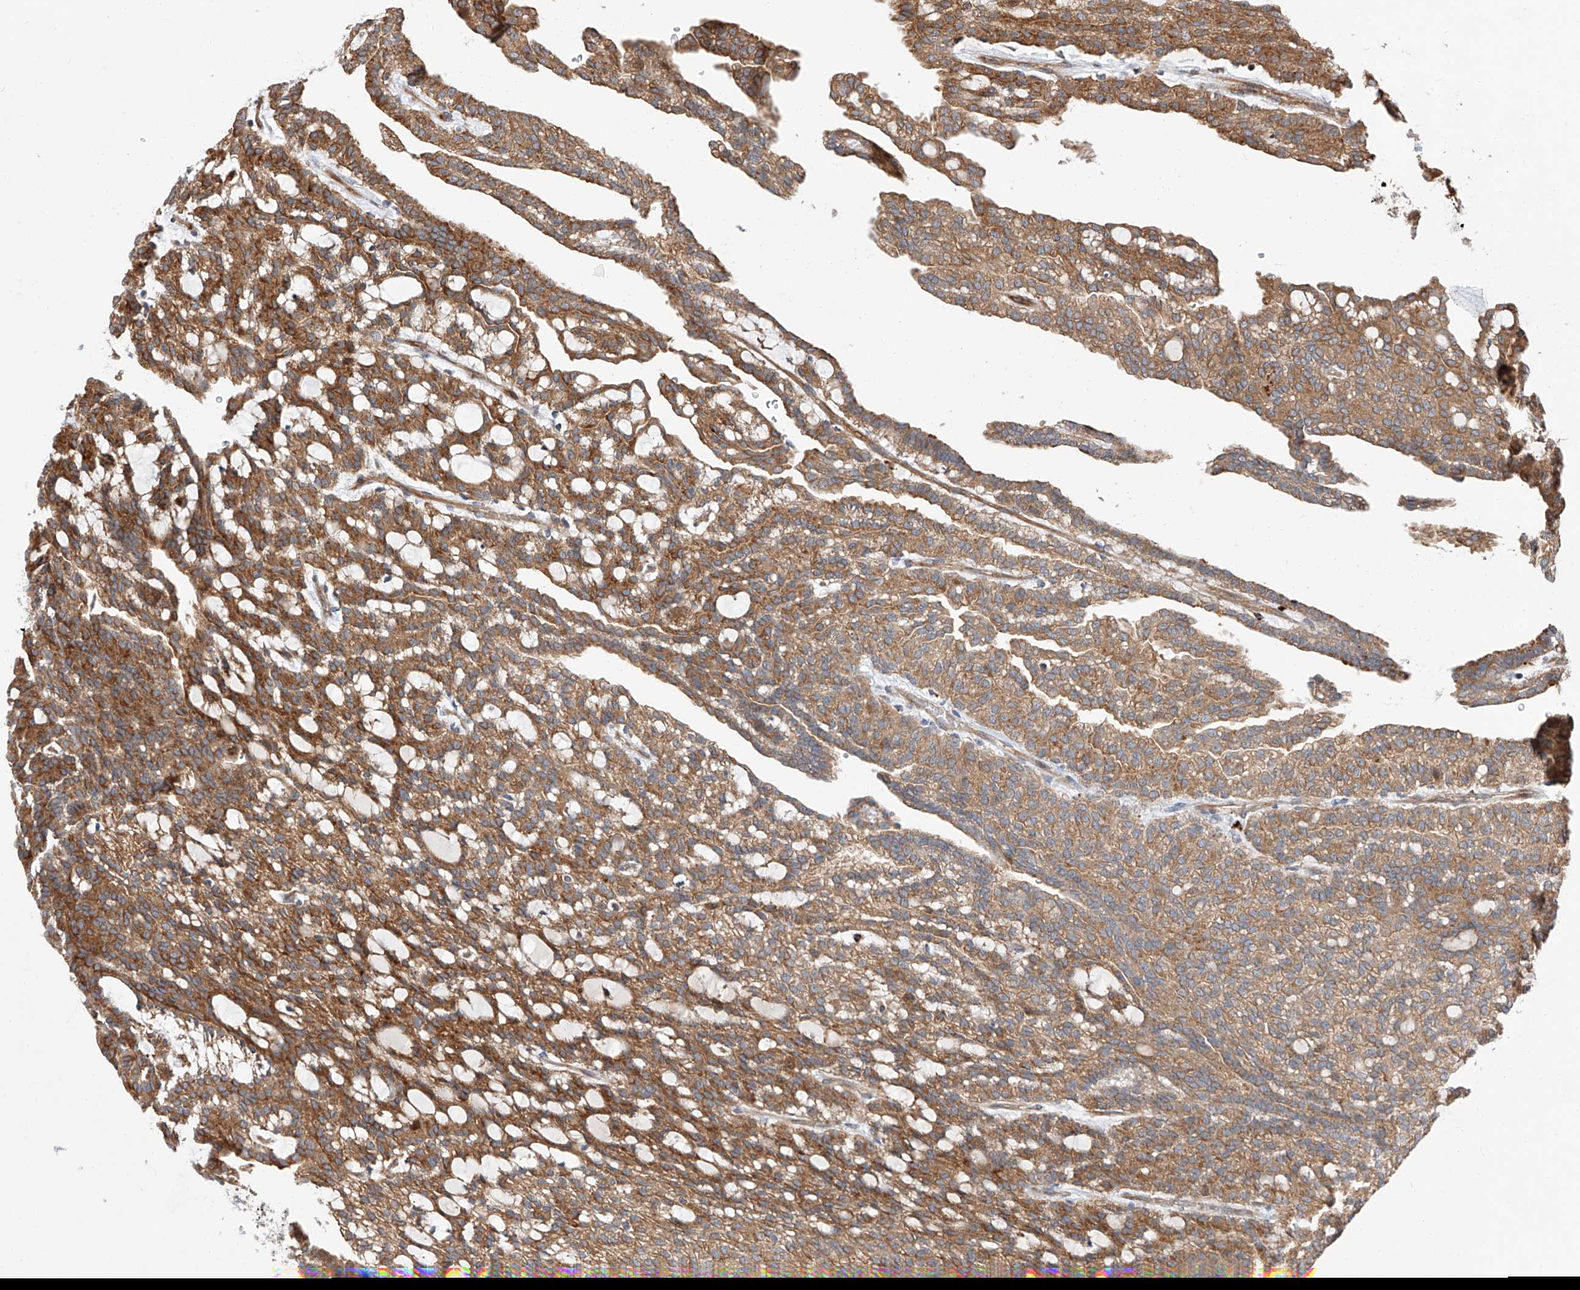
{"staining": {"intensity": "moderate", "quantity": ">75%", "location": "cytoplasmic/membranous"}, "tissue": "renal cancer", "cell_type": "Tumor cells", "image_type": "cancer", "snomed": [{"axis": "morphology", "description": "Adenocarcinoma, NOS"}, {"axis": "topography", "description": "Kidney"}], "caption": "High-power microscopy captured an IHC micrograph of adenocarcinoma (renal), revealing moderate cytoplasmic/membranous positivity in approximately >75% of tumor cells.", "gene": "DIRAS3", "patient": {"sex": "male", "age": 63}}